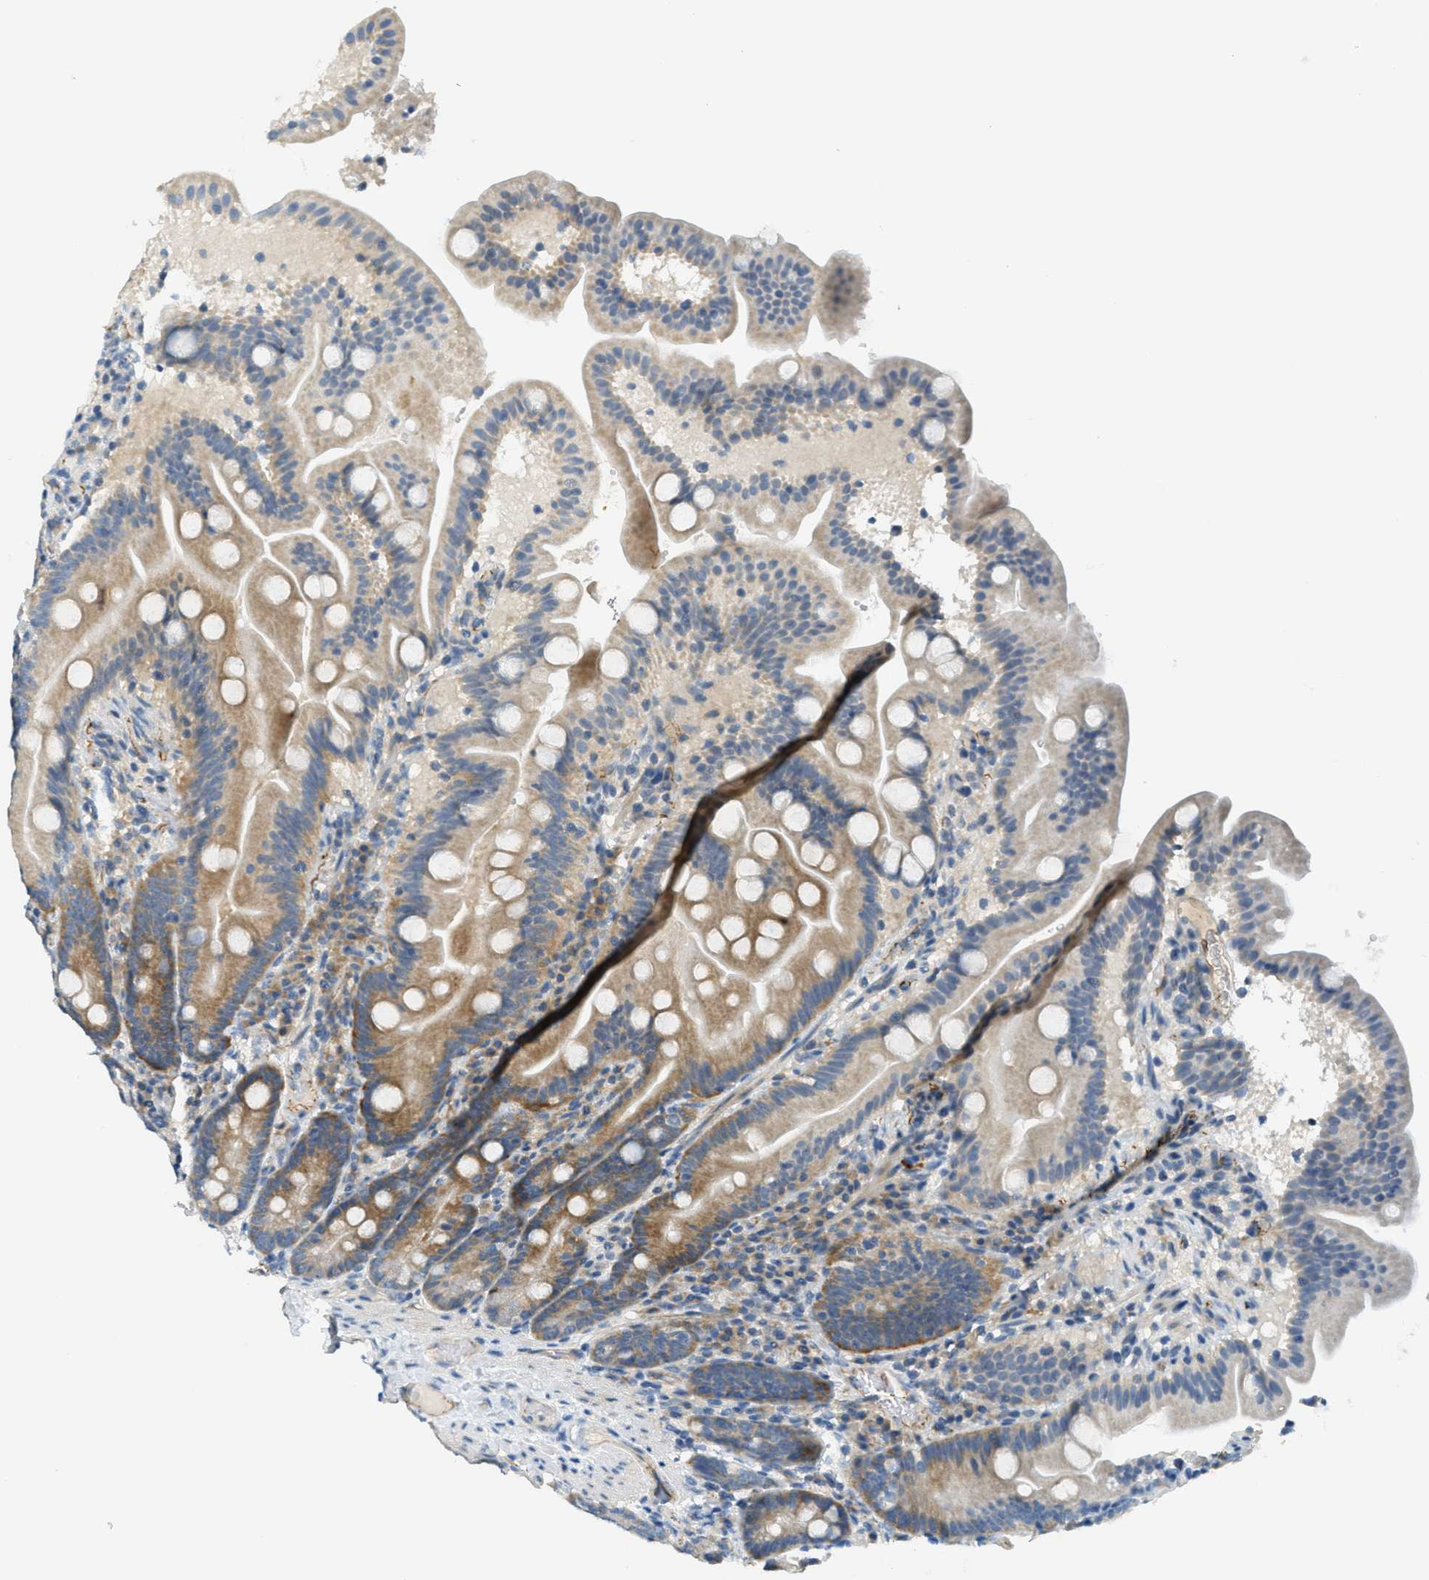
{"staining": {"intensity": "moderate", "quantity": "25%-75%", "location": "cytoplasmic/membranous"}, "tissue": "duodenum", "cell_type": "Glandular cells", "image_type": "normal", "snomed": [{"axis": "morphology", "description": "Normal tissue, NOS"}, {"axis": "topography", "description": "Duodenum"}], "caption": "Glandular cells exhibit moderate cytoplasmic/membranous positivity in about 25%-75% of cells in unremarkable duodenum. (IHC, brightfield microscopy, high magnification).", "gene": "JCAD", "patient": {"sex": "male", "age": 54}}